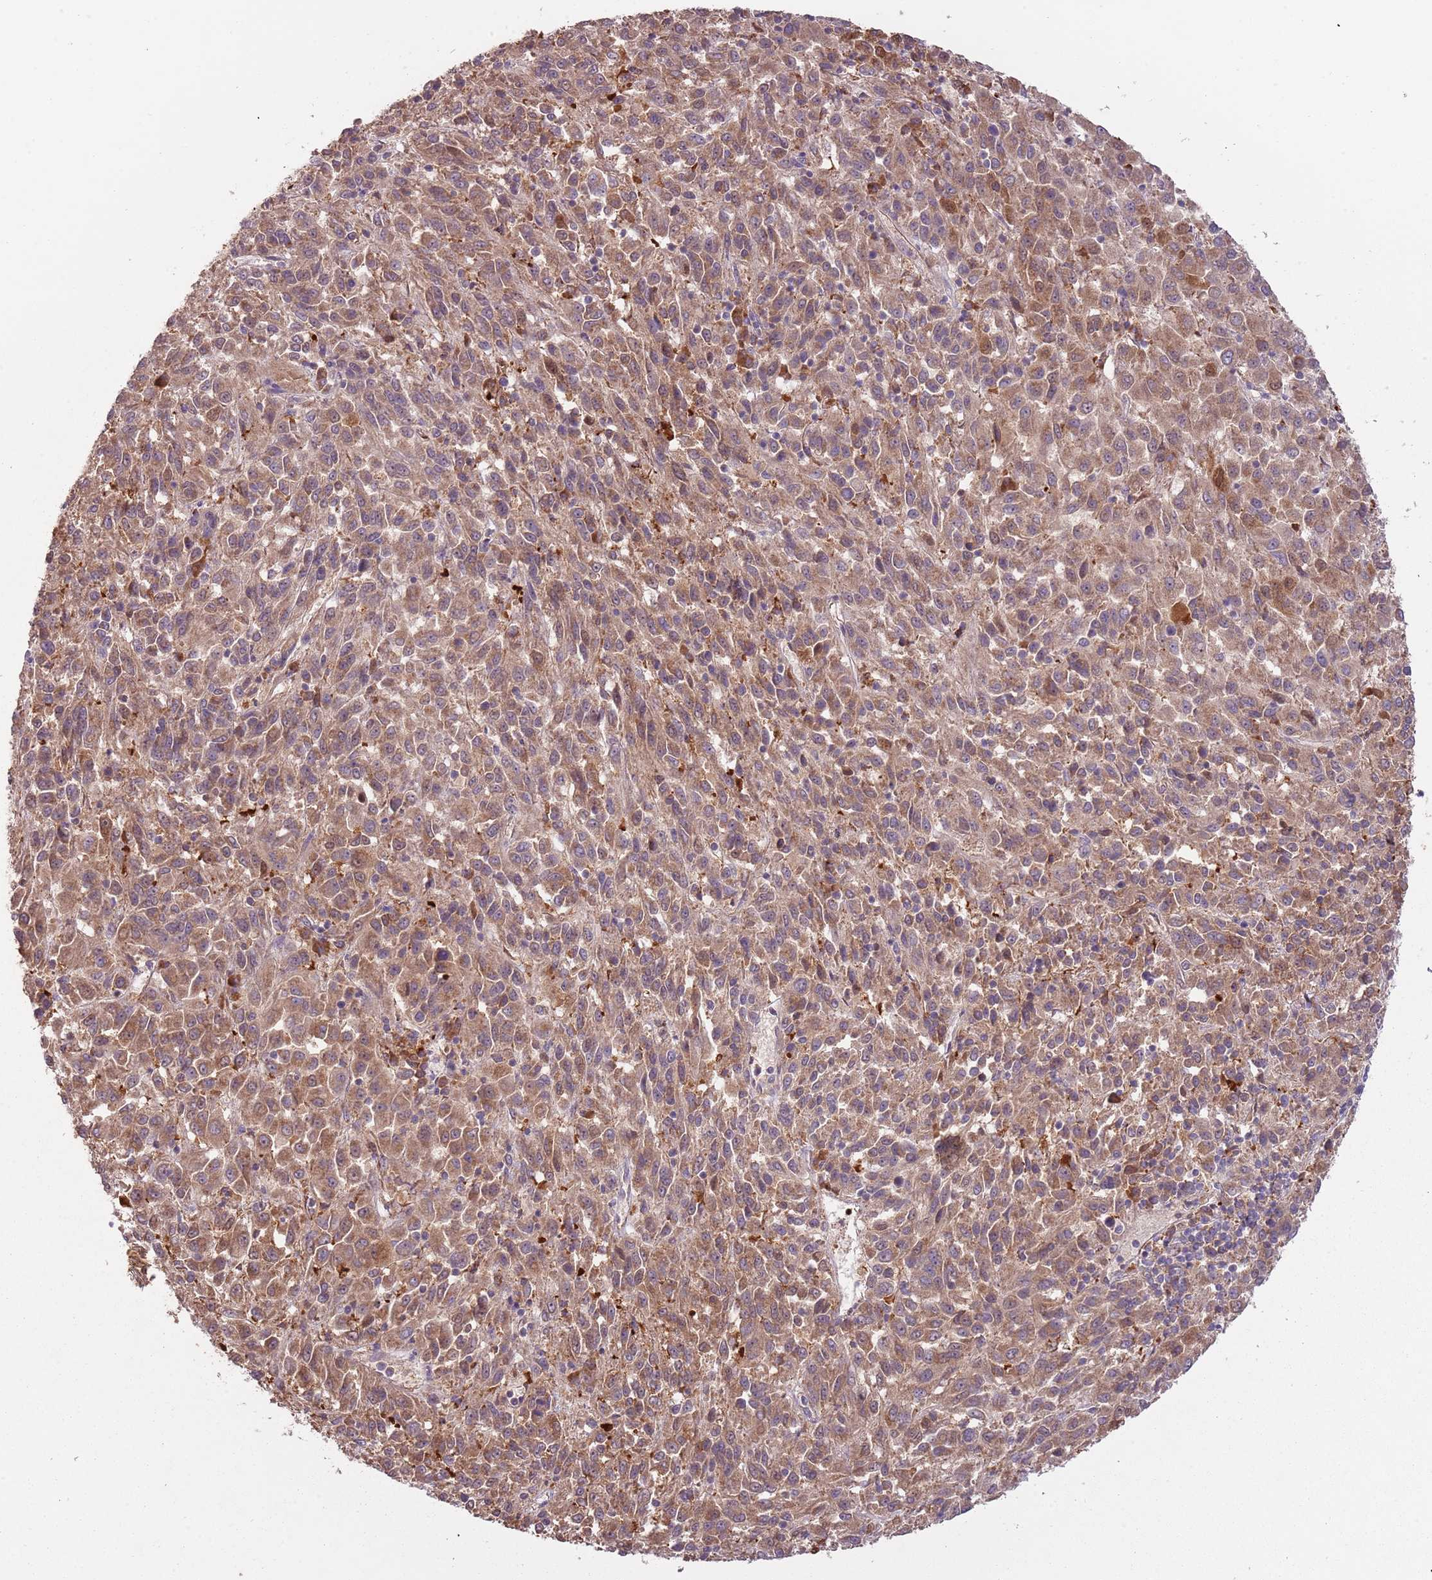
{"staining": {"intensity": "moderate", "quantity": ">75%", "location": "cytoplasmic/membranous"}, "tissue": "melanoma", "cell_type": "Tumor cells", "image_type": "cancer", "snomed": [{"axis": "morphology", "description": "Malignant melanoma, Metastatic site"}, {"axis": "topography", "description": "Lung"}], "caption": "This is a micrograph of IHC staining of melanoma, which shows moderate positivity in the cytoplasmic/membranous of tumor cells.", "gene": "FECH", "patient": {"sex": "male", "age": 64}}